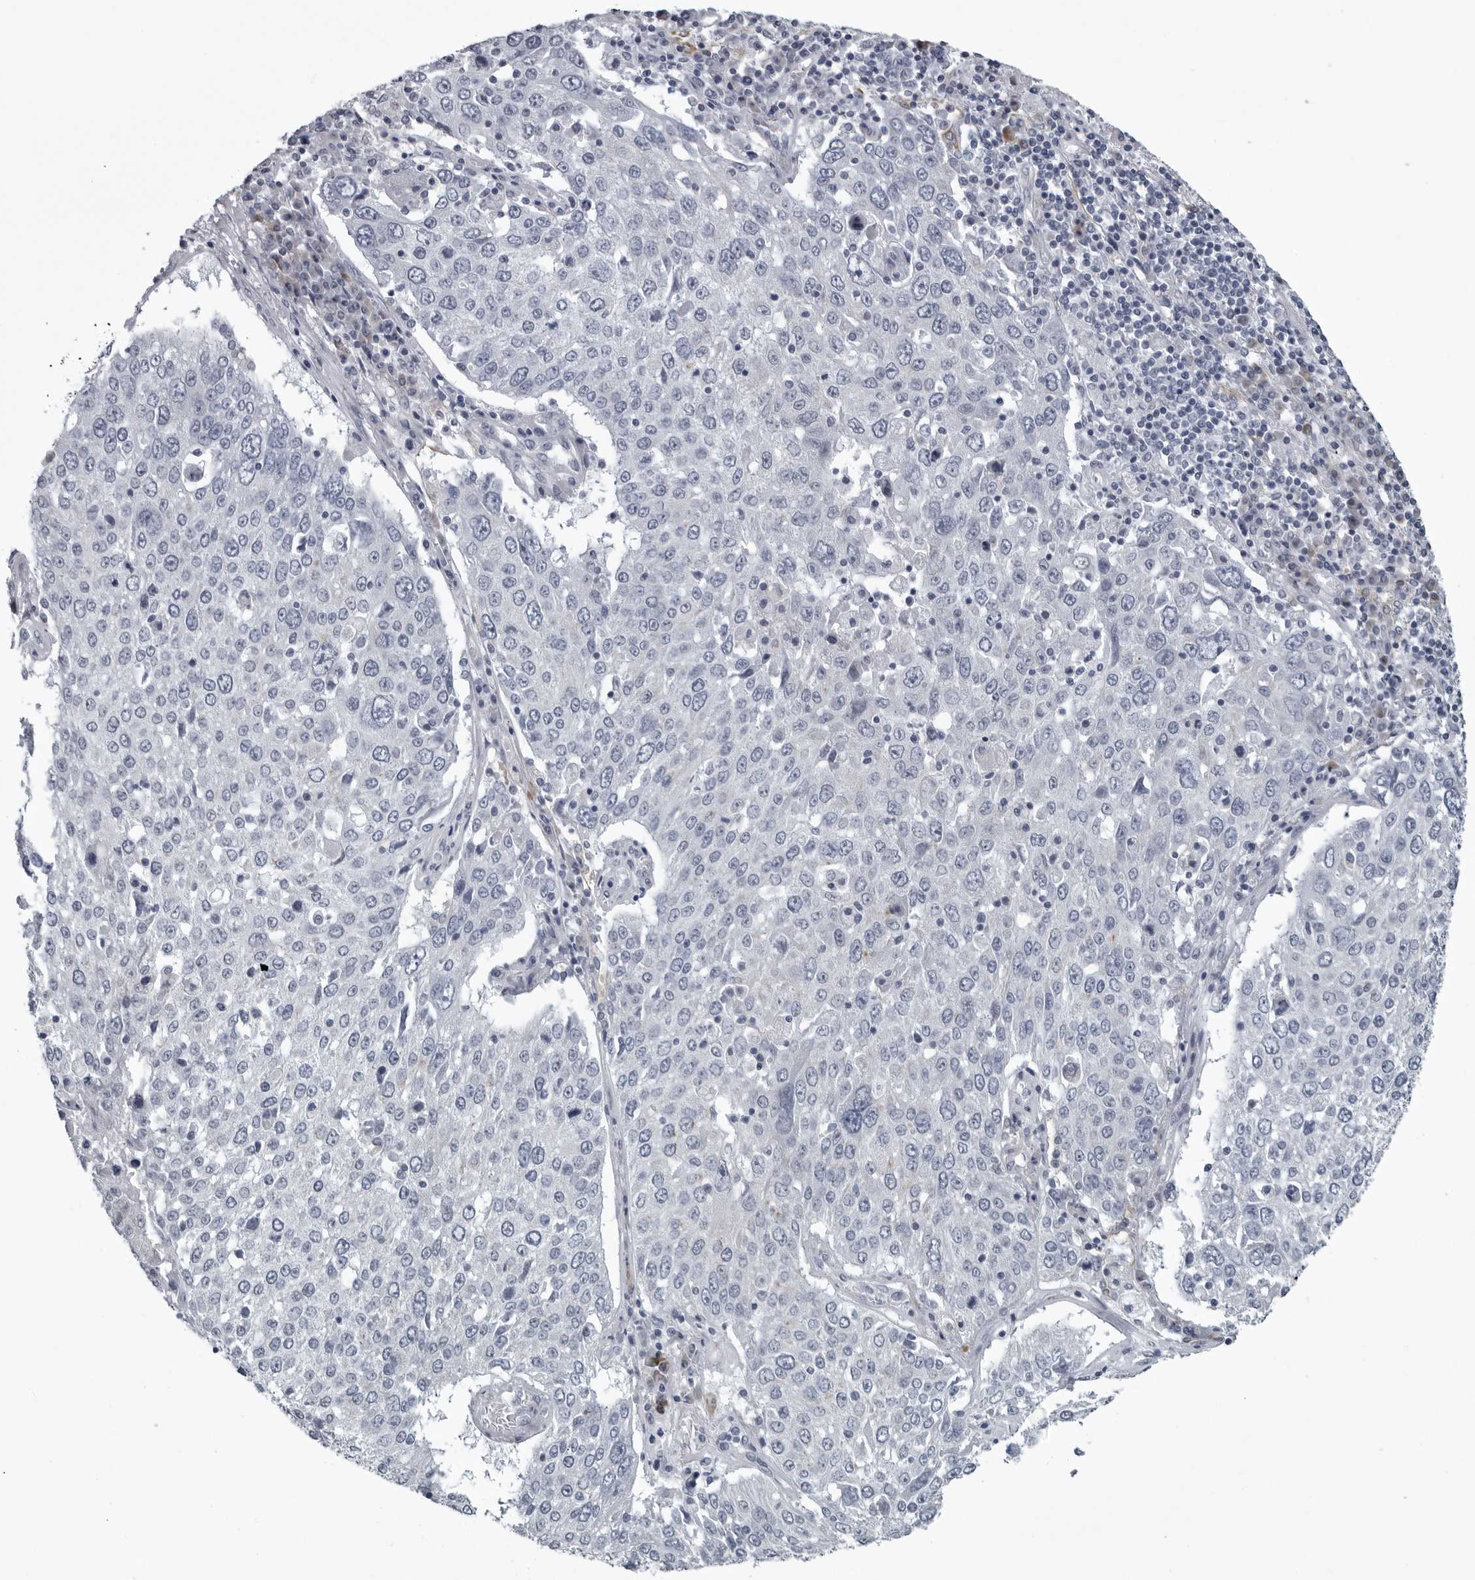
{"staining": {"intensity": "negative", "quantity": "none", "location": "none"}, "tissue": "lung cancer", "cell_type": "Tumor cells", "image_type": "cancer", "snomed": [{"axis": "morphology", "description": "Squamous cell carcinoma, NOS"}, {"axis": "topography", "description": "Lung"}], "caption": "Tumor cells are negative for brown protein staining in lung cancer. (DAB (3,3'-diaminobenzidine) immunohistochemistry (IHC), high magnification).", "gene": "MYOC", "patient": {"sex": "male", "age": 65}}